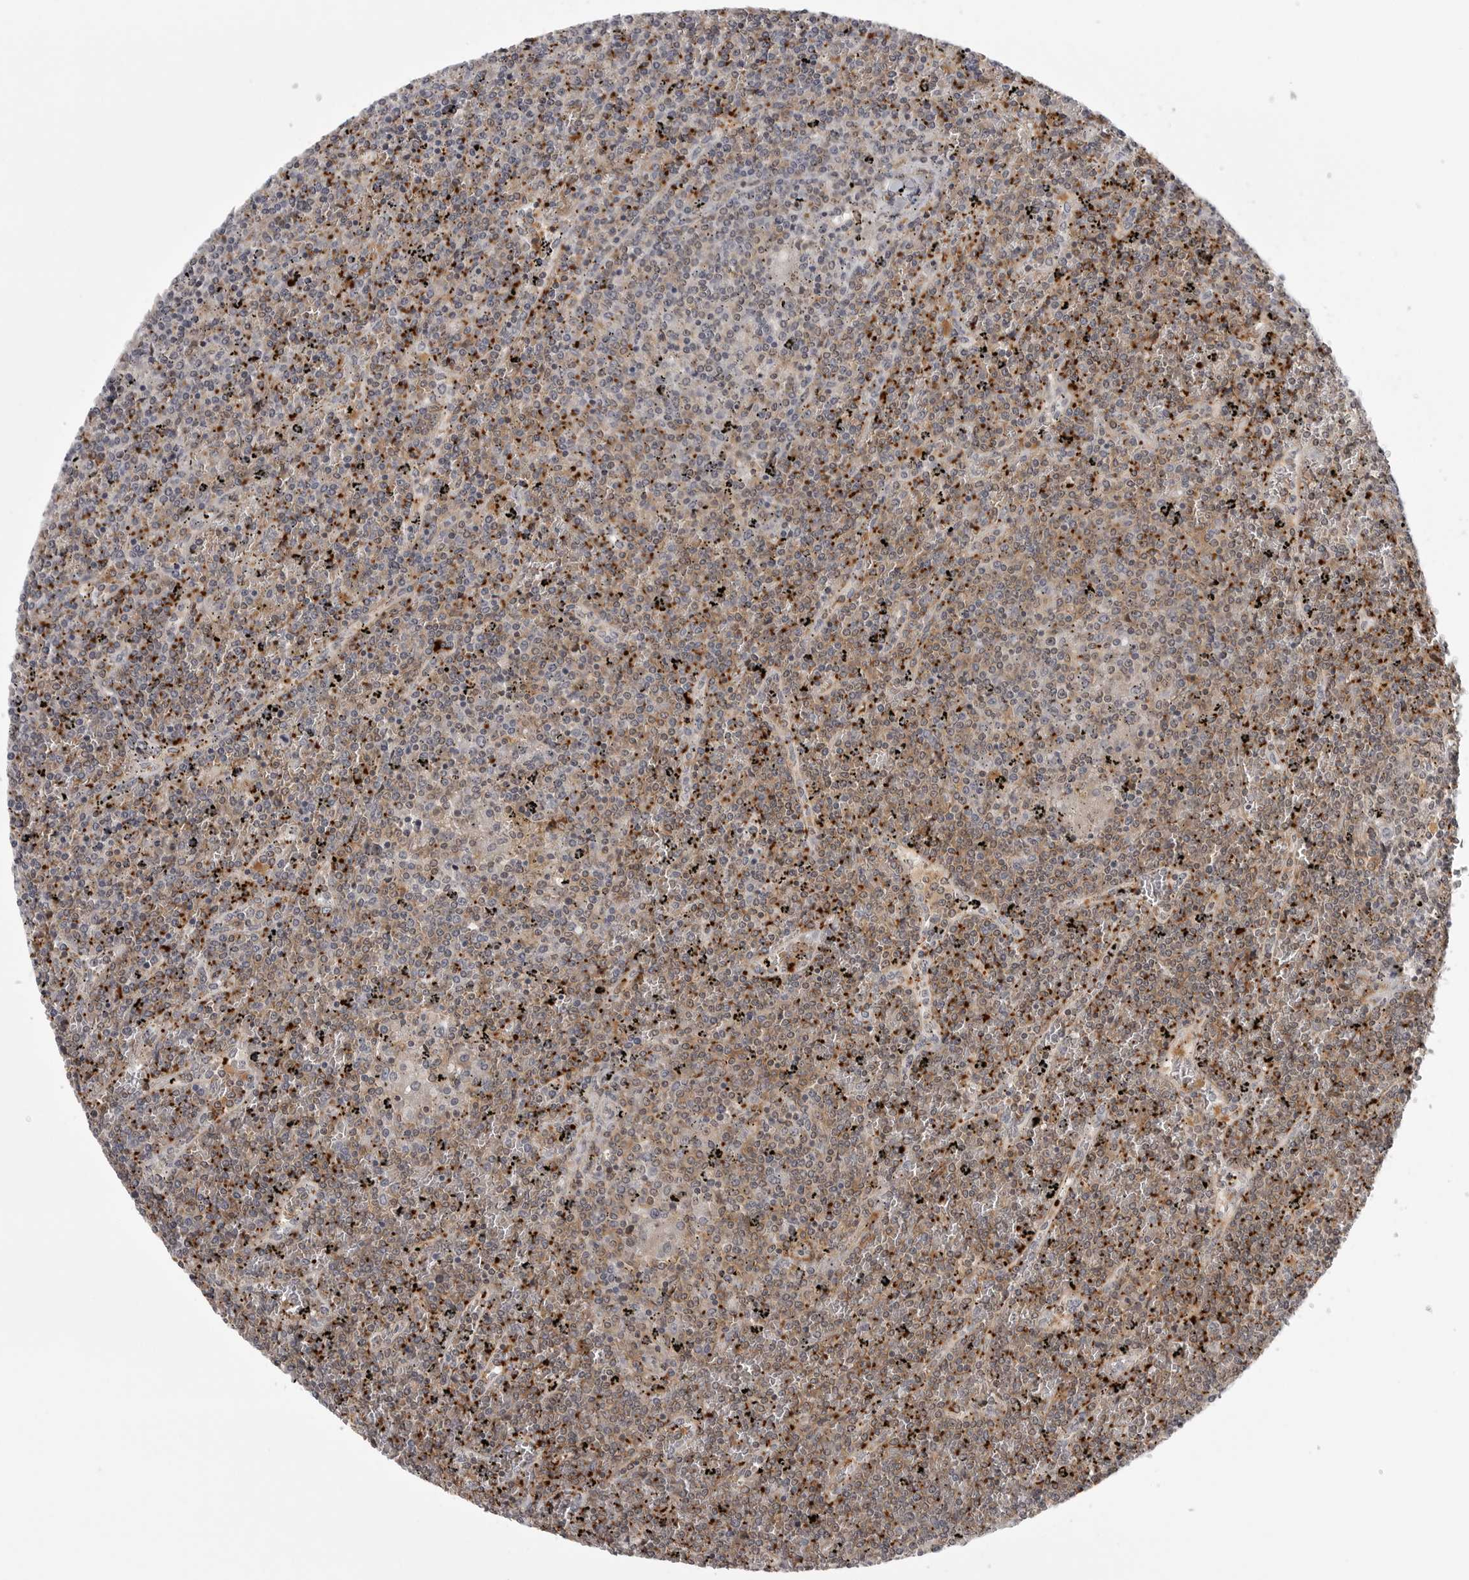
{"staining": {"intensity": "weak", "quantity": "25%-75%", "location": "cytoplasmic/membranous"}, "tissue": "lymphoma", "cell_type": "Tumor cells", "image_type": "cancer", "snomed": [{"axis": "morphology", "description": "Malignant lymphoma, non-Hodgkin's type, Low grade"}, {"axis": "topography", "description": "Spleen"}], "caption": "Low-grade malignant lymphoma, non-Hodgkin's type stained with a protein marker demonstrates weak staining in tumor cells.", "gene": "TUT4", "patient": {"sex": "female", "age": 19}}